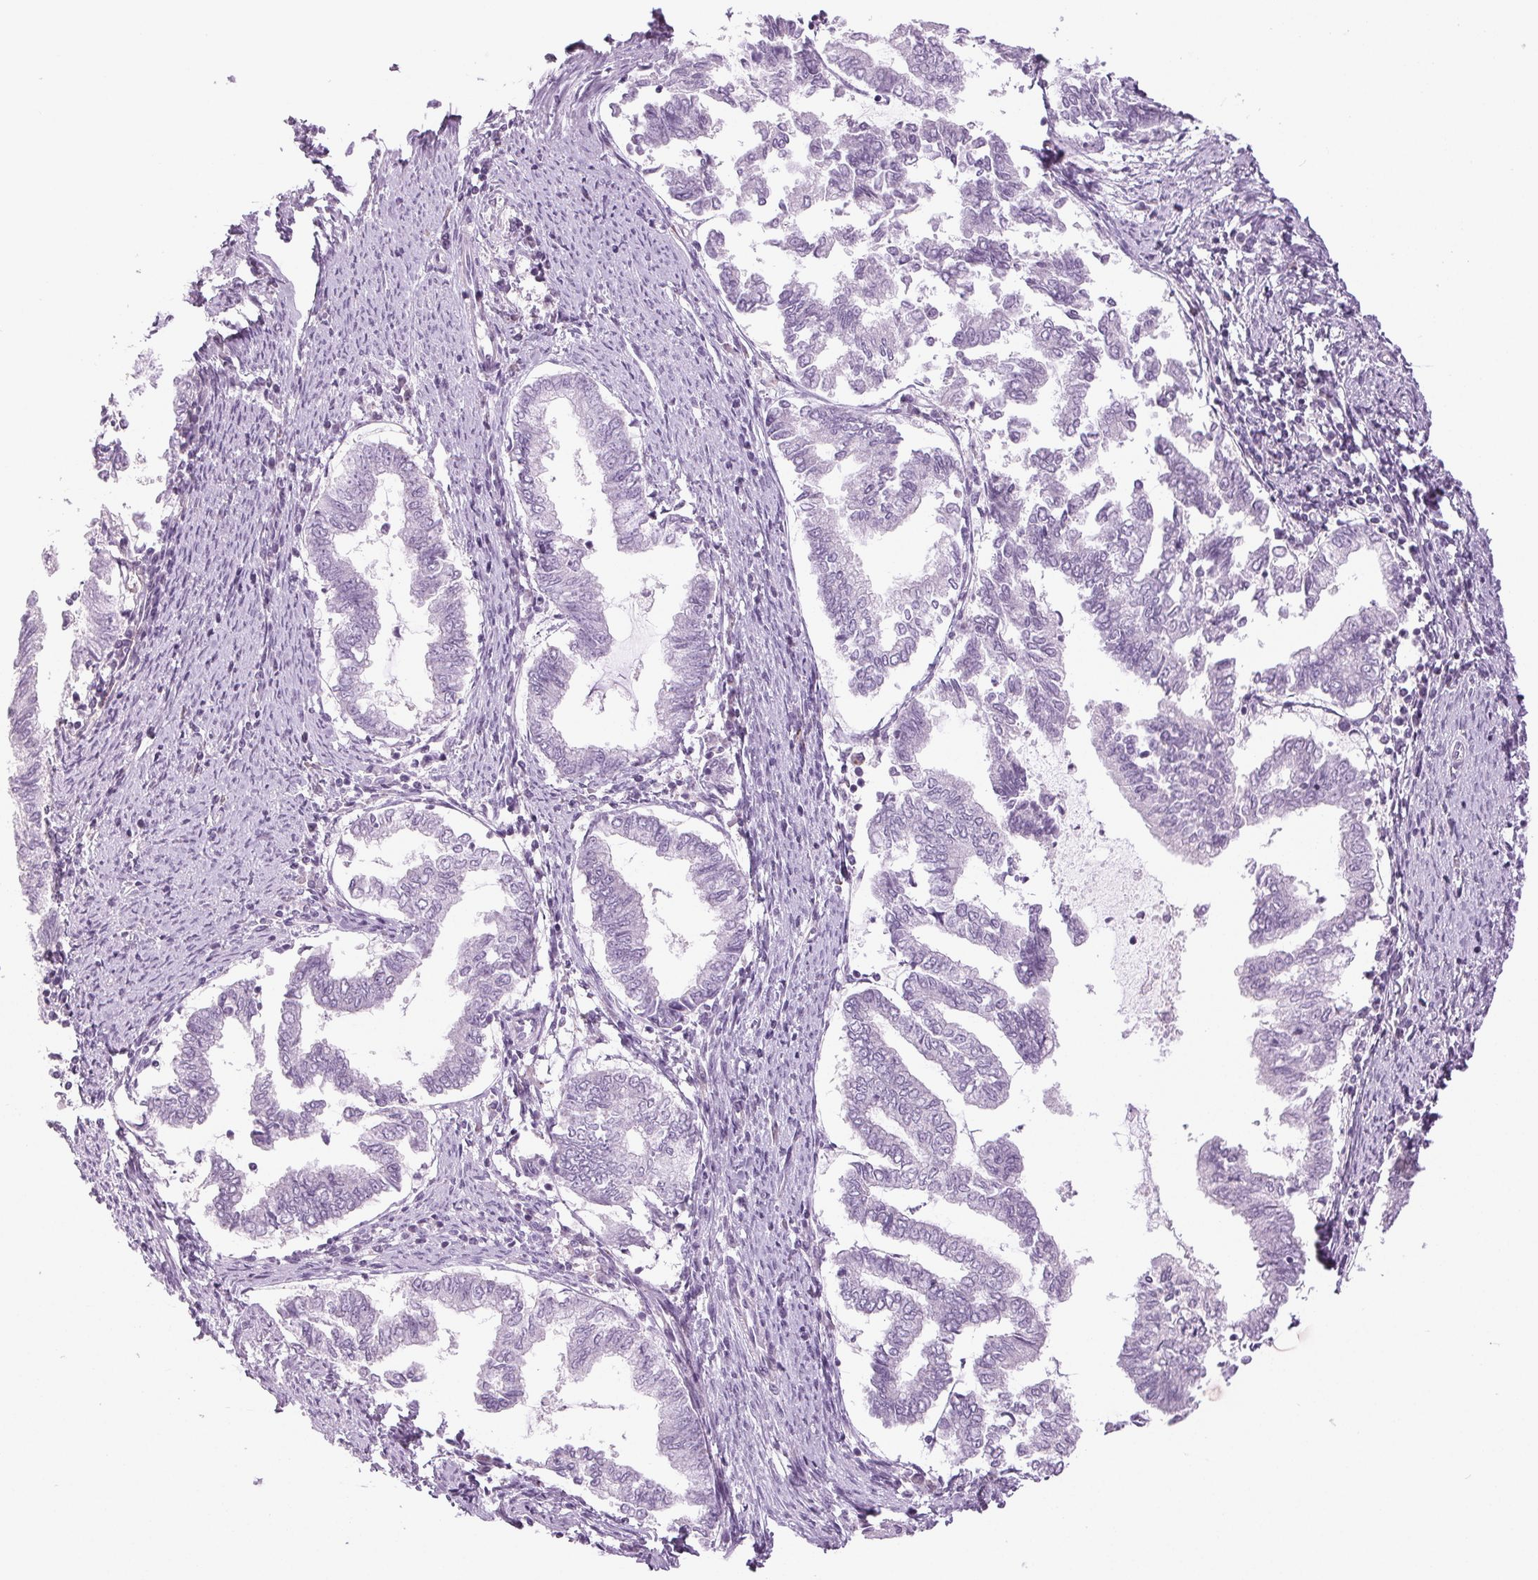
{"staining": {"intensity": "negative", "quantity": "none", "location": "none"}, "tissue": "endometrial cancer", "cell_type": "Tumor cells", "image_type": "cancer", "snomed": [{"axis": "morphology", "description": "Adenocarcinoma, NOS"}, {"axis": "topography", "description": "Endometrium"}], "caption": "An IHC photomicrograph of endometrial cancer (adenocarcinoma) is shown. There is no staining in tumor cells of endometrial cancer (adenocarcinoma).", "gene": "DNAJC6", "patient": {"sex": "female", "age": 79}}